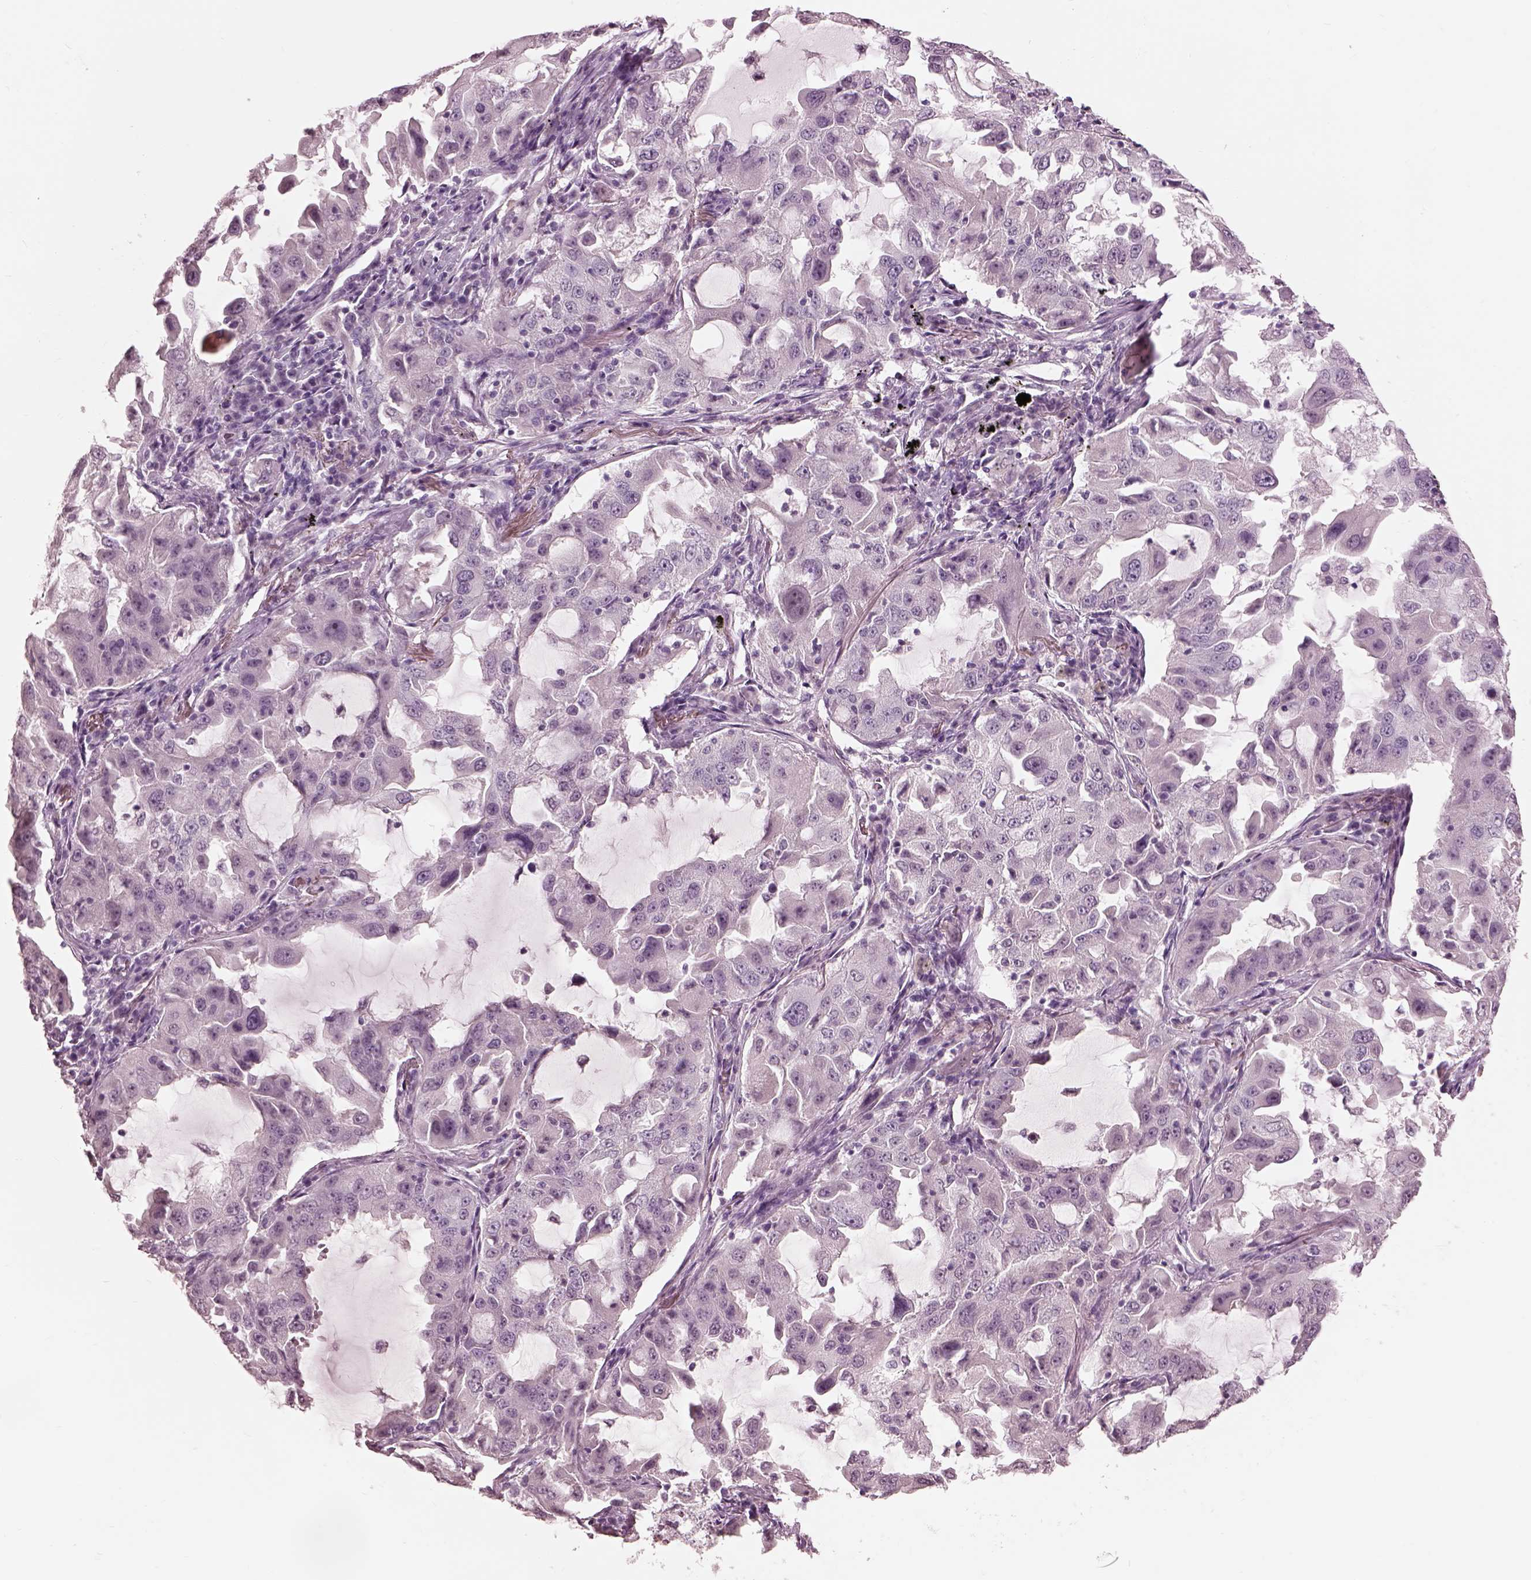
{"staining": {"intensity": "negative", "quantity": "none", "location": "none"}, "tissue": "lung cancer", "cell_type": "Tumor cells", "image_type": "cancer", "snomed": [{"axis": "morphology", "description": "Adenocarcinoma, NOS"}, {"axis": "topography", "description": "Lung"}], "caption": "Tumor cells are negative for protein expression in human adenocarcinoma (lung). (DAB IHC with hematoxylin counter stain).", "gene": "GARIN4", "patient": {"sex": "female", "age": 61}}